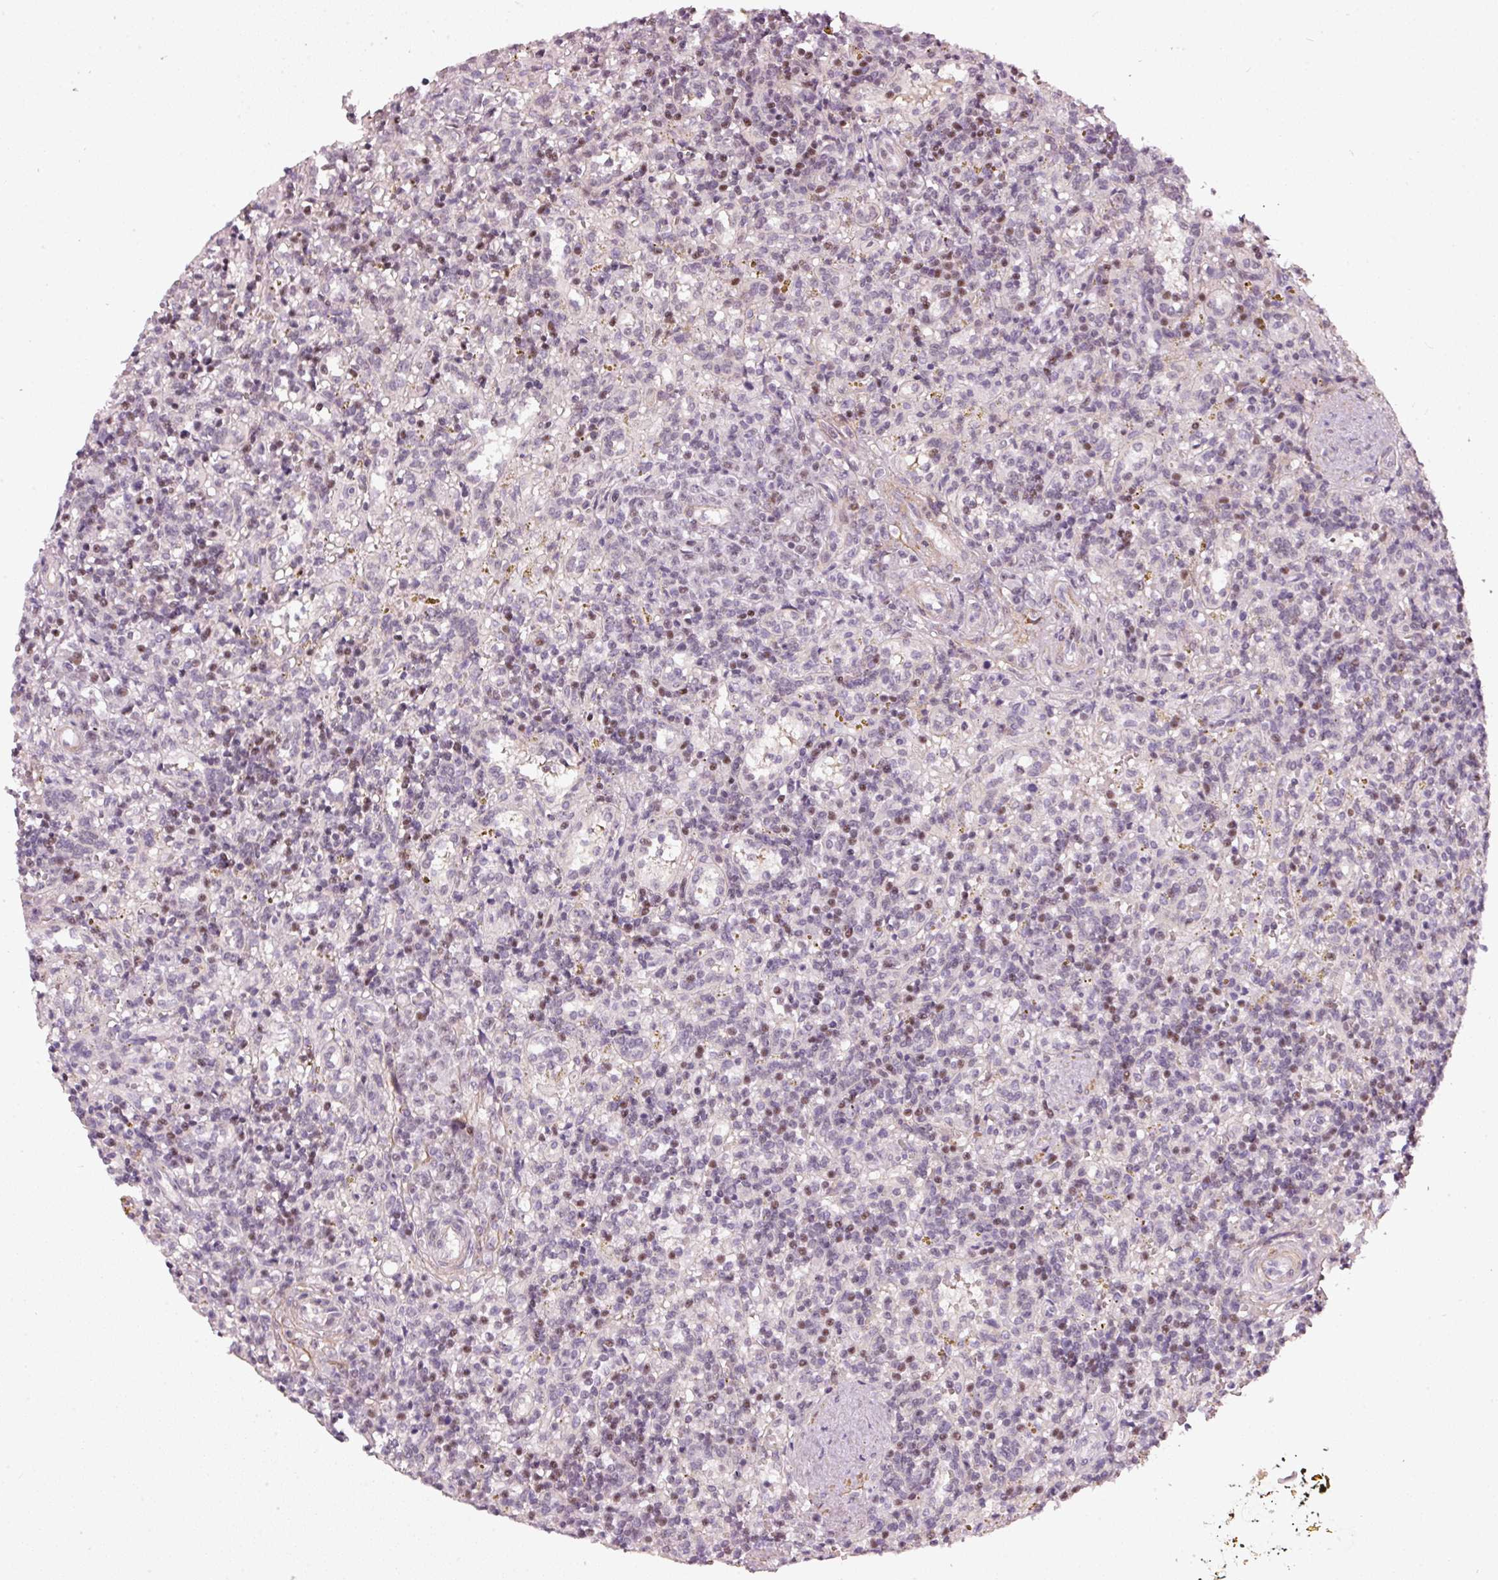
{"staining": {"intensity": "moderate", "quantity": "<25%", "location": "nuclear"}, "tissue": "lymphoma", "cell_type": "Tumor cells", "image_type": "cancer", "snomed": [{"axis": "morphology", "description": "Malignant lymphoma, non-Hodgkin's type, Low grade"}, {"axis": "topography", "description": "Spleen"}], "caption": "Immunohistochemistry micrograph of neoplastic tissue: lymphoma stained using immunohistochemistry (IHC) demonstrates low levels of moderate protein expression localized specifically in the nuclear of tumor cells, appearing as a nuclear brown color.", "gene": "MXRA8", "patient": {"sex": "male", "age": 67}}